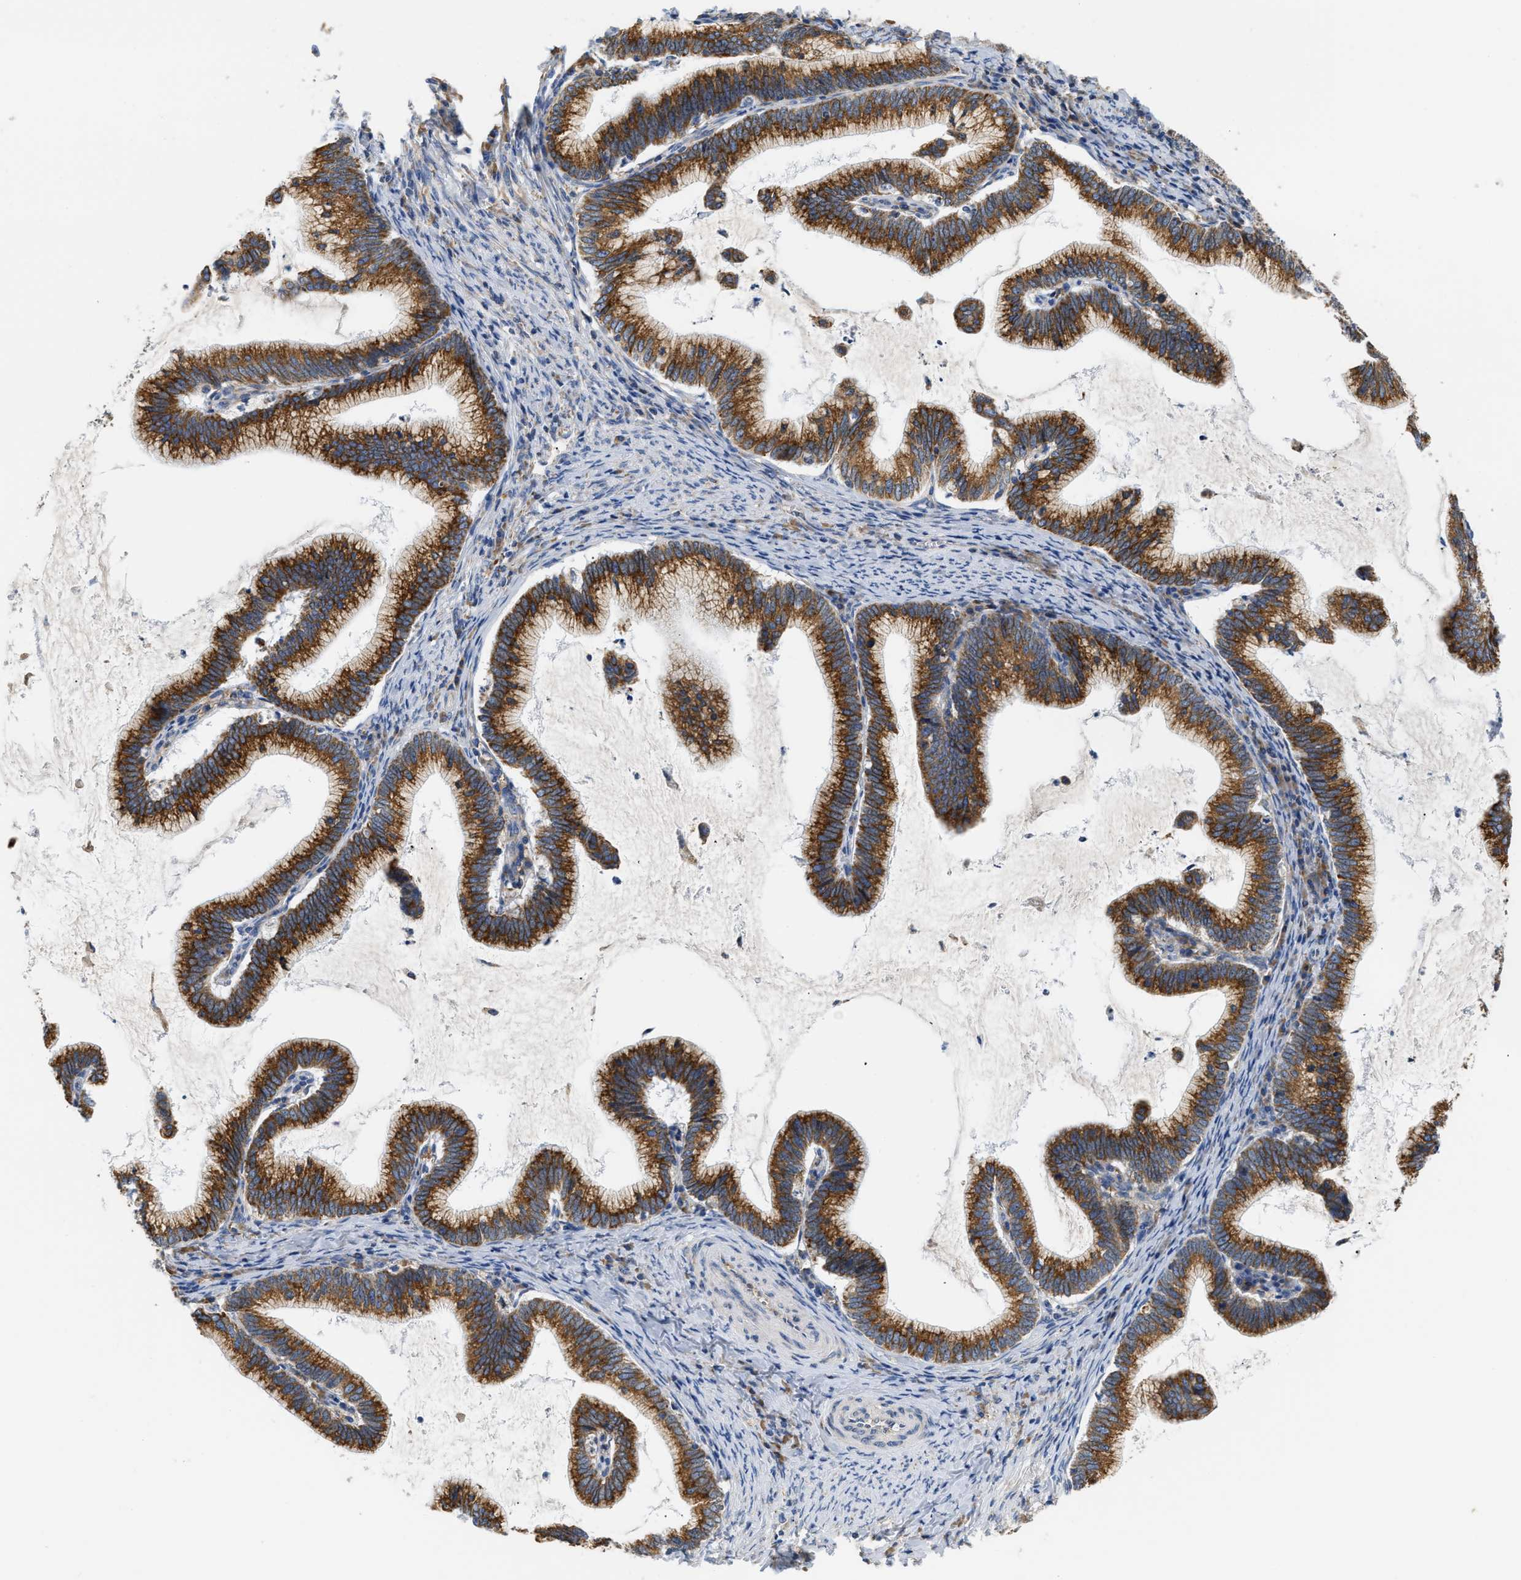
{"staining": {"intensity": "strong", "quantity": ">75%", "location": "cytoplasmic/membranous"}, "tissue": "cervical cancer", "cell_type": "Tumor cells", "image_type": "cancer", "snomed": [{"axis": "morphology", "description": "Adenocarcinoma, NOS"}, {"axis": "topography", "description": "Cervix"}], "caption": "There is high levels of strong cytoplasmic/membranous expression in tumor cells of cervical cancer, as demonstrated by immunohistochemical staining (brown color).", "gene": "HDHD3", "patient": {"sex": "female", "age": 36}}